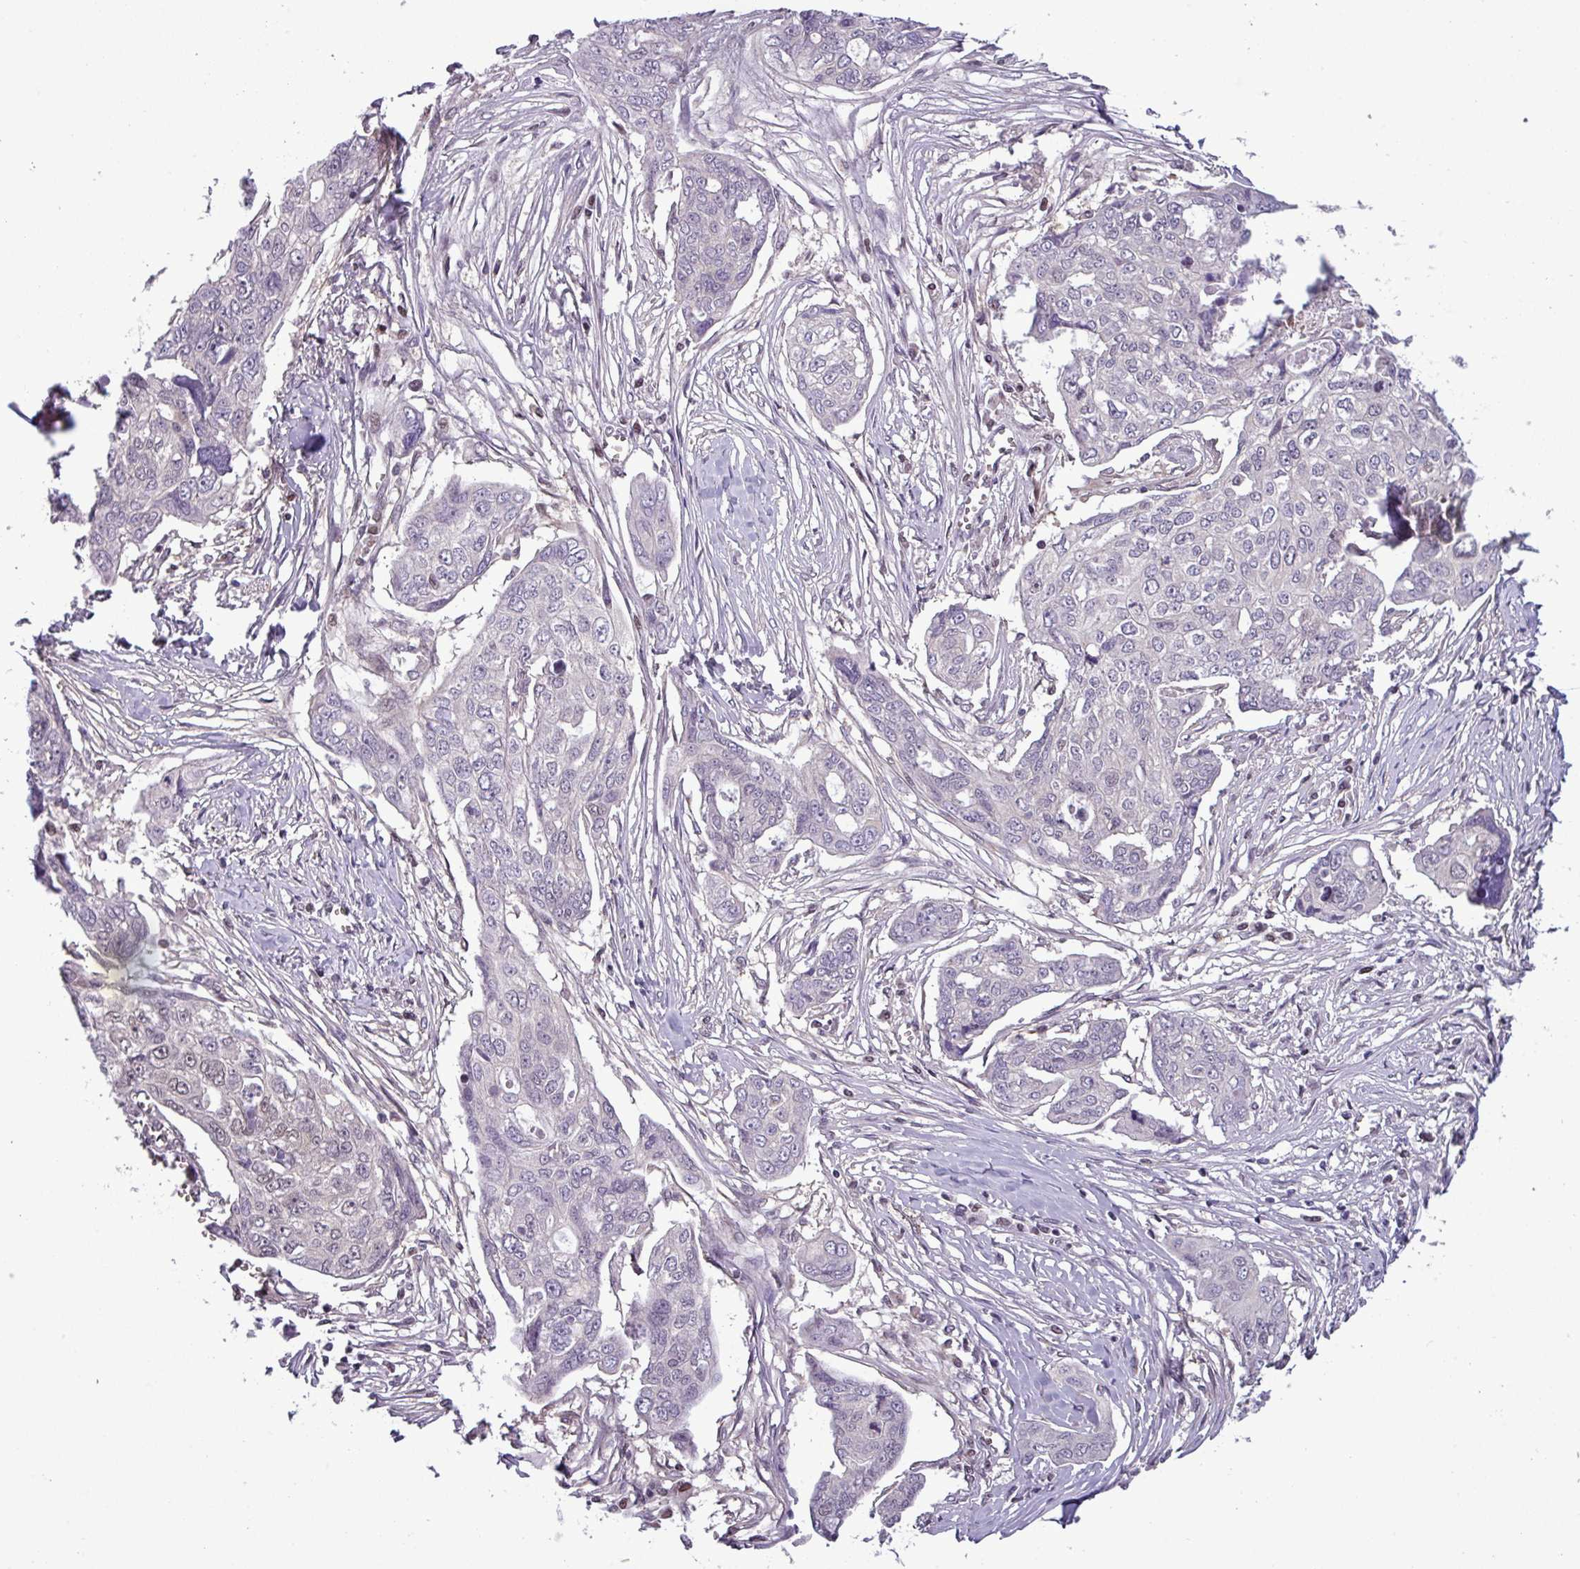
{"staining": {"intensity": "negative", "quantity": "none", "location": "none"}, "tissue": "ovarian cancer", "cell_type": "Tumor cells", "image_type": "cancer", "snomed": [{"axis": "morphology", "description": "Carcinoma, endometroid"}, {"axis": "topography", "description": "Ovary"}], "caption": "DAB immunohistochemical staining of human ovarian cancer (endometroid carcinoma) reveals no significant positivity in tumor cells.", "gene": "NPFFR1", "patient": {"sex": "female", "age": 70}}